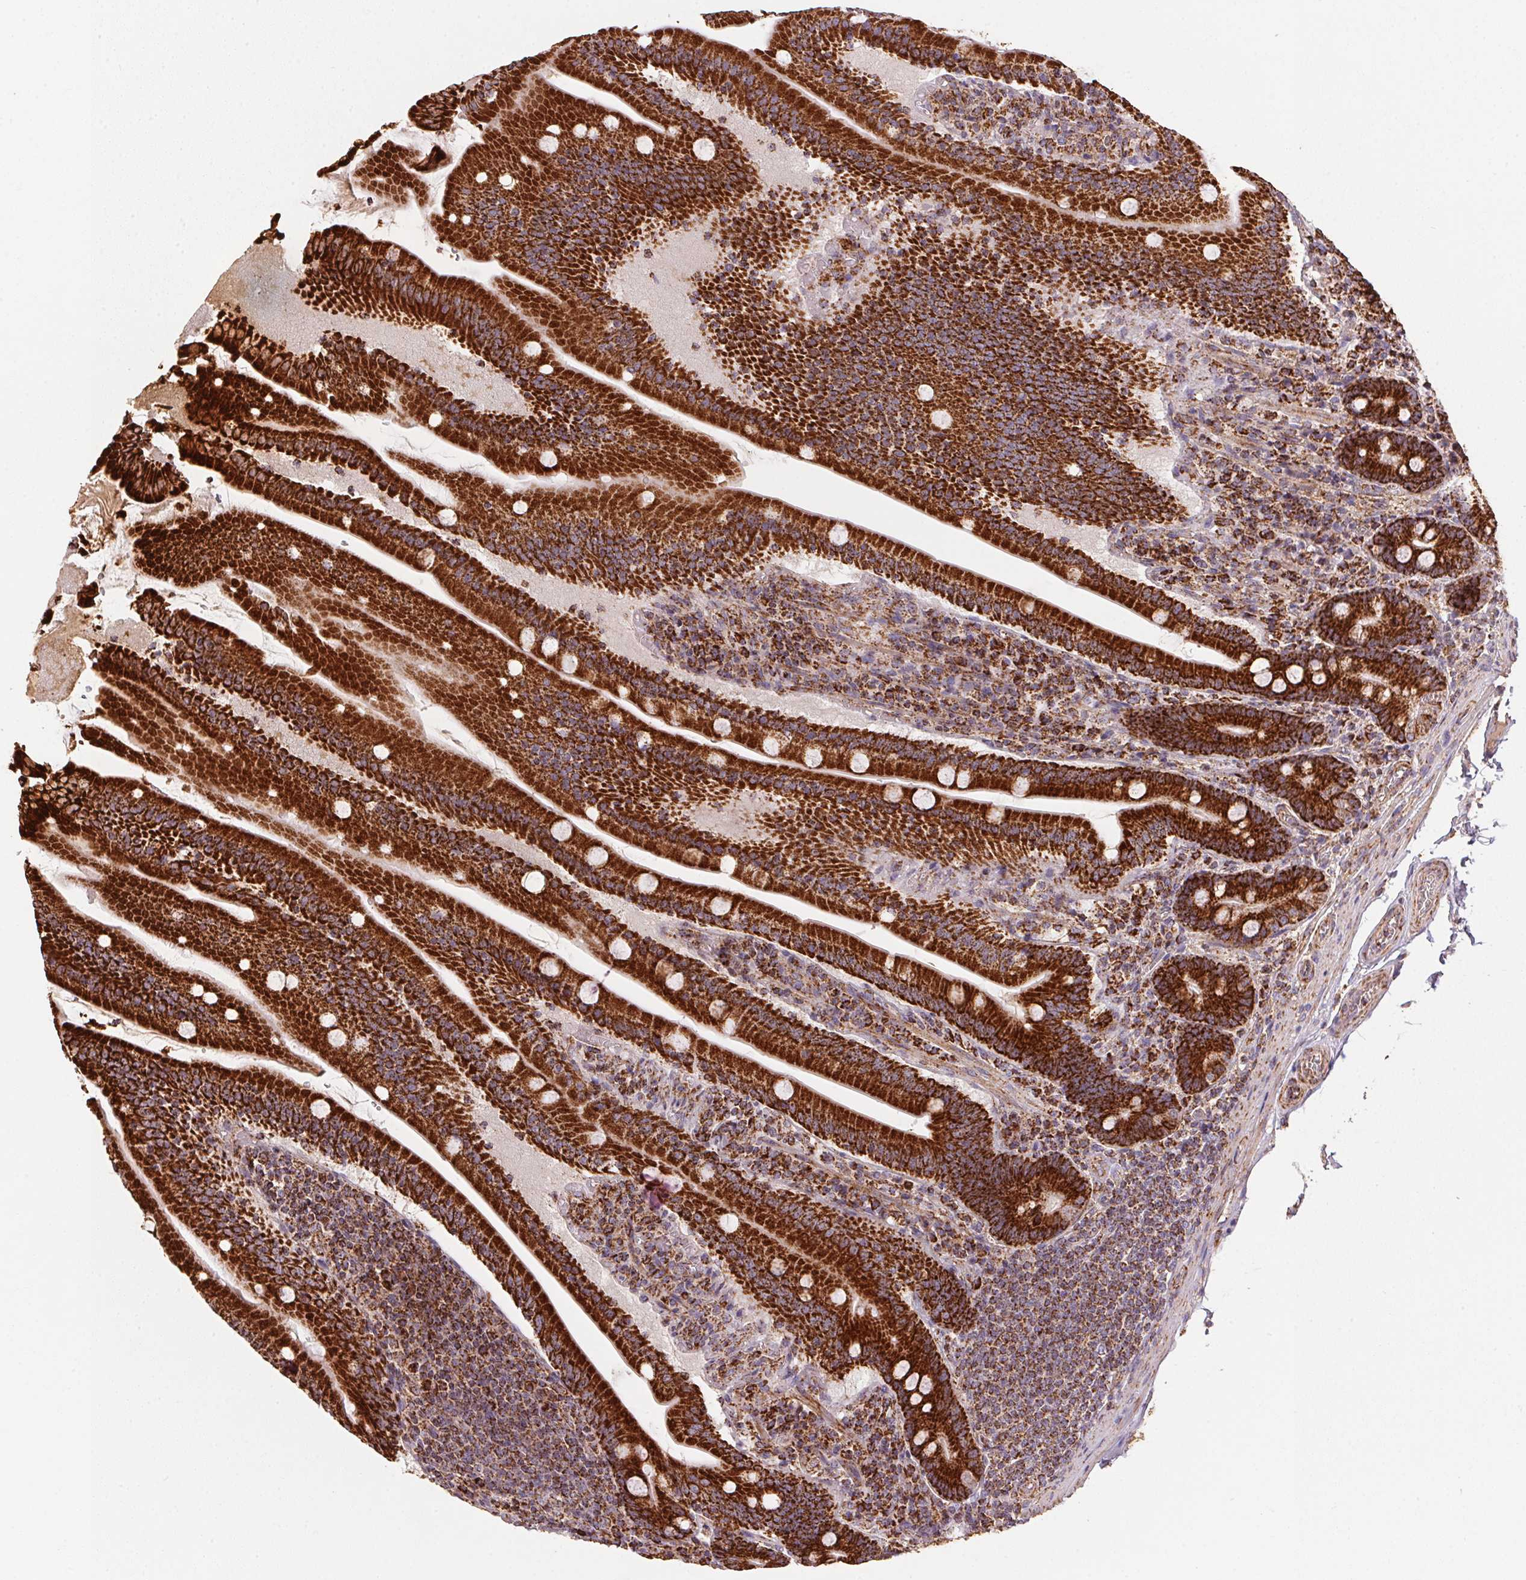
{"staining": {"intensity": "strong", "quantity": ">75%", "location": "cytoplasmic/membranous"}, "tissue": "small intestine", "cell_type": "Glandular cells", "image_type": "normal", "snomed": [{"axis": "morphology", "description": "Normal tissue, NOS"}, {"axis": "topography", "description": "Small intestine"}], "caption": "Protein staining shows strong cytoplasmic/membranous expression in approximately >75% of glandular cells in normal small intestine.", "gene": "NDUFS2", "patient": {"sex": "male", "age": 37}}